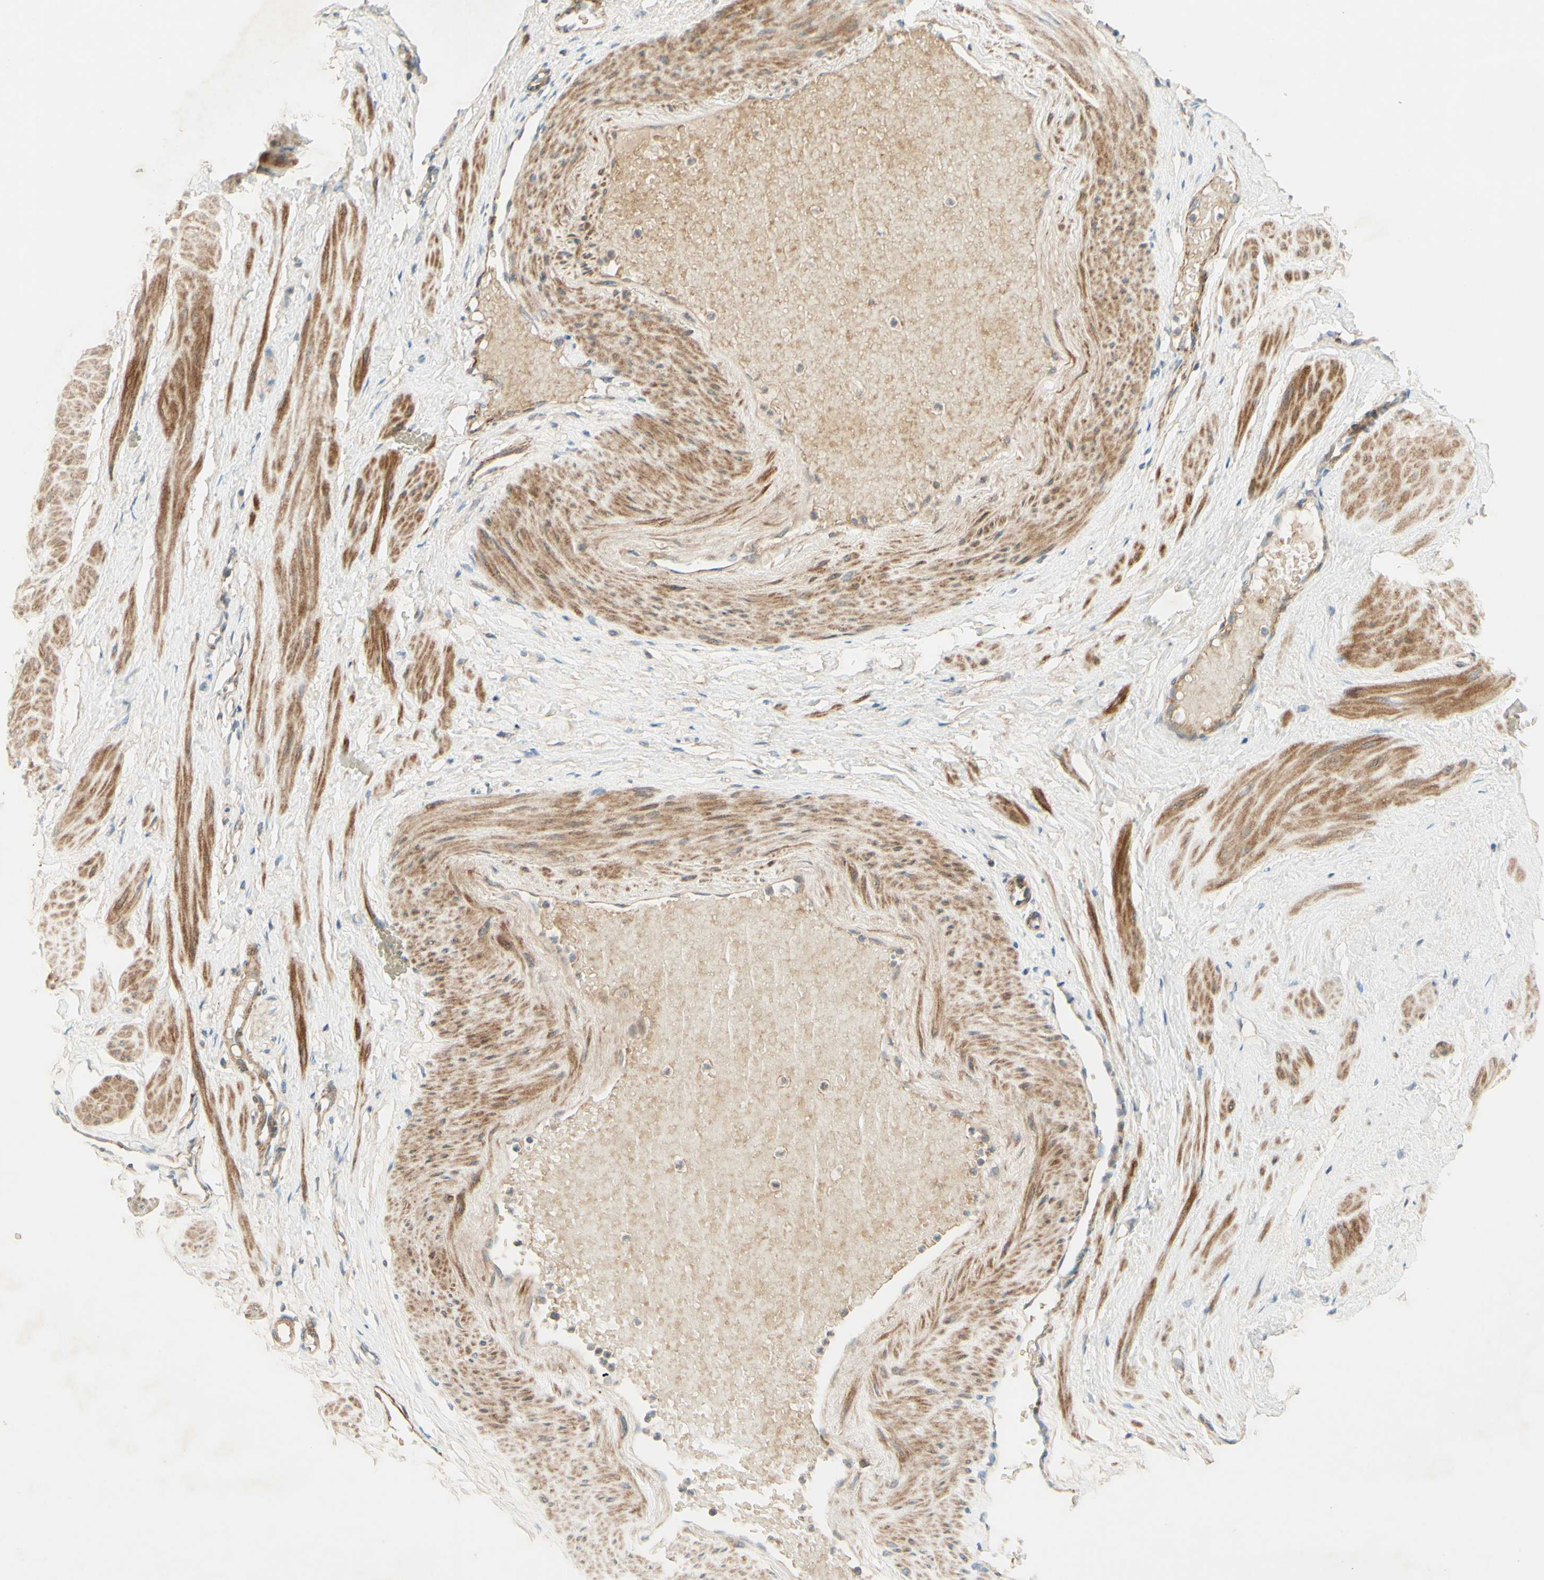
{"staining": {"intensity": "moderate", "quantity": ">75%", "location": "cytoplasmic/membranous"}, "tissue": "adipose tissue", "cell_type": "Adipocytes", "image_type": "normal", "snomed": [{"axis": "morphology", "description": "Normal tissue, NOS"}, {"axis": "topography", "description": "Soft tissue"}, {"axis": "topography", "description": "Vascular tissue"}], "caption": "High-magnification brightfield microscopy of normal adipose tissue stained with DAB (brown) and counterstained with hematoxylin (blue). adipocytes exhibit moderate cytoplasmic/membranous expression is seen in about>75% of cells. The staining was performed using DAB (3,3'-diaminobenzidine) to visualize the protein expression in brown, while the nuclei were stained in blue with hematoxylin (Magnification: 20x).", "gene": "ADAM17", "patient": {"sex": "female", "age": 35}}